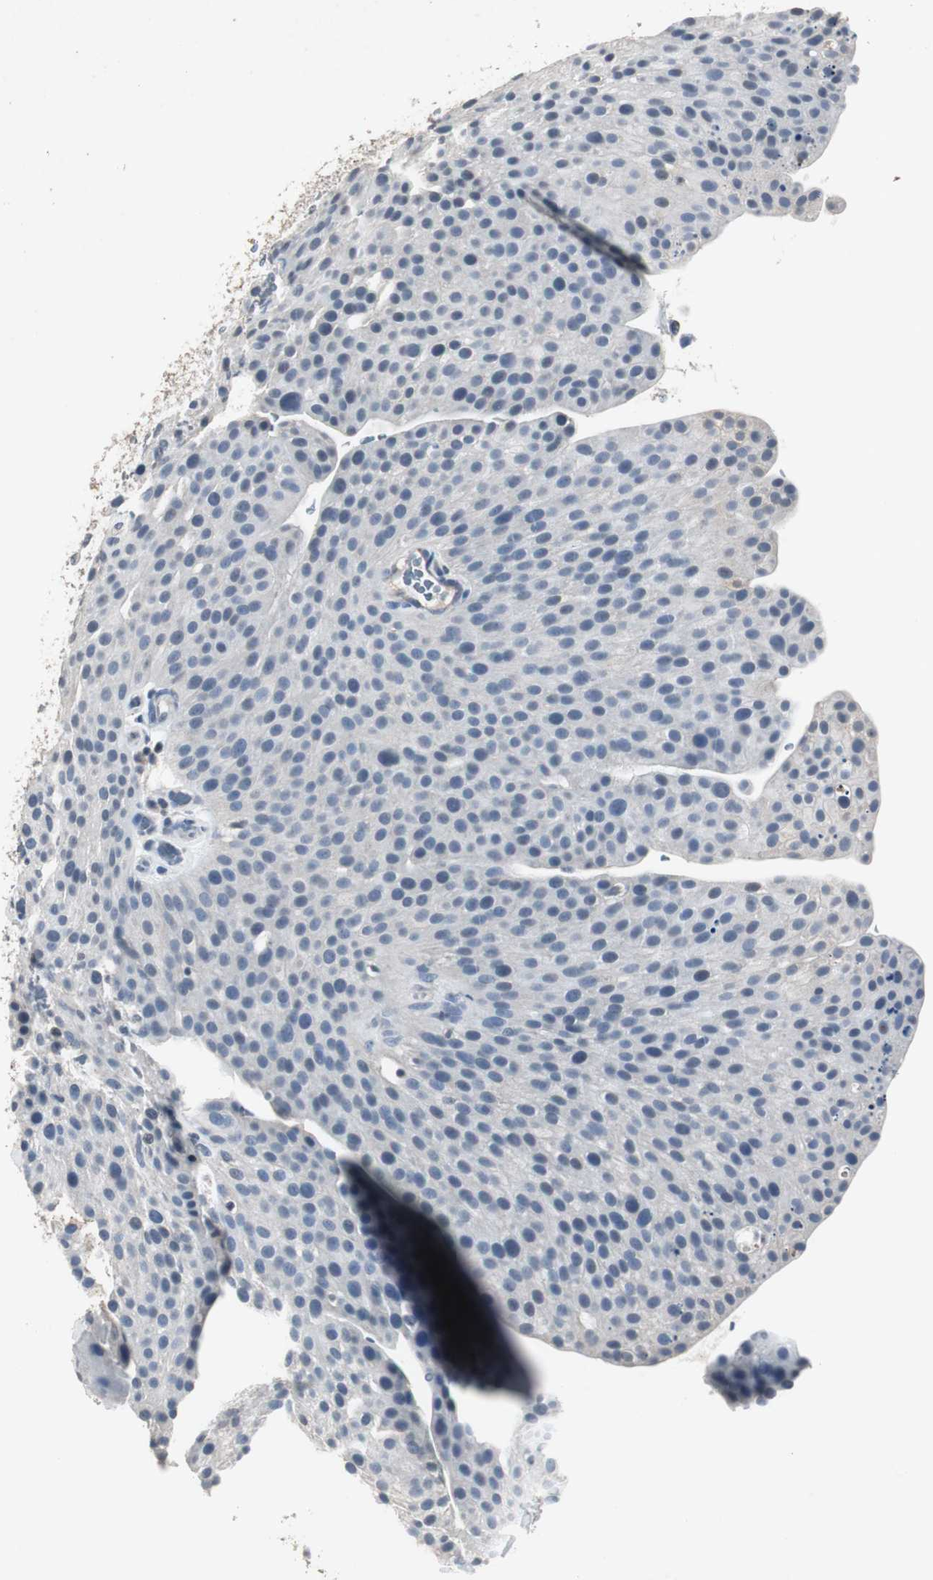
{"staining": {"intensity": "negative", "quantity": "none", "location": "none"}, "tissue": "urothelial cancer", "cell_type": "Tumor cells", "image_type": "cancer", "snomed": [{"axis": "morphology", "description": "Urothelial carcinoma, Low grade"}, {"axis": "topography", "description": "Smooth muscle"}, {"axis": "topography", "description": "Urinary bladder"}], "caption": "Immunohistochemistry (IHC) micrograph of human low-grade urothelial carcinoma stained for a protein (brown), which reveals no positivity in tumor cells.", "gene": "ADNP2", "patient": {"sex": "male", "age": 60}}